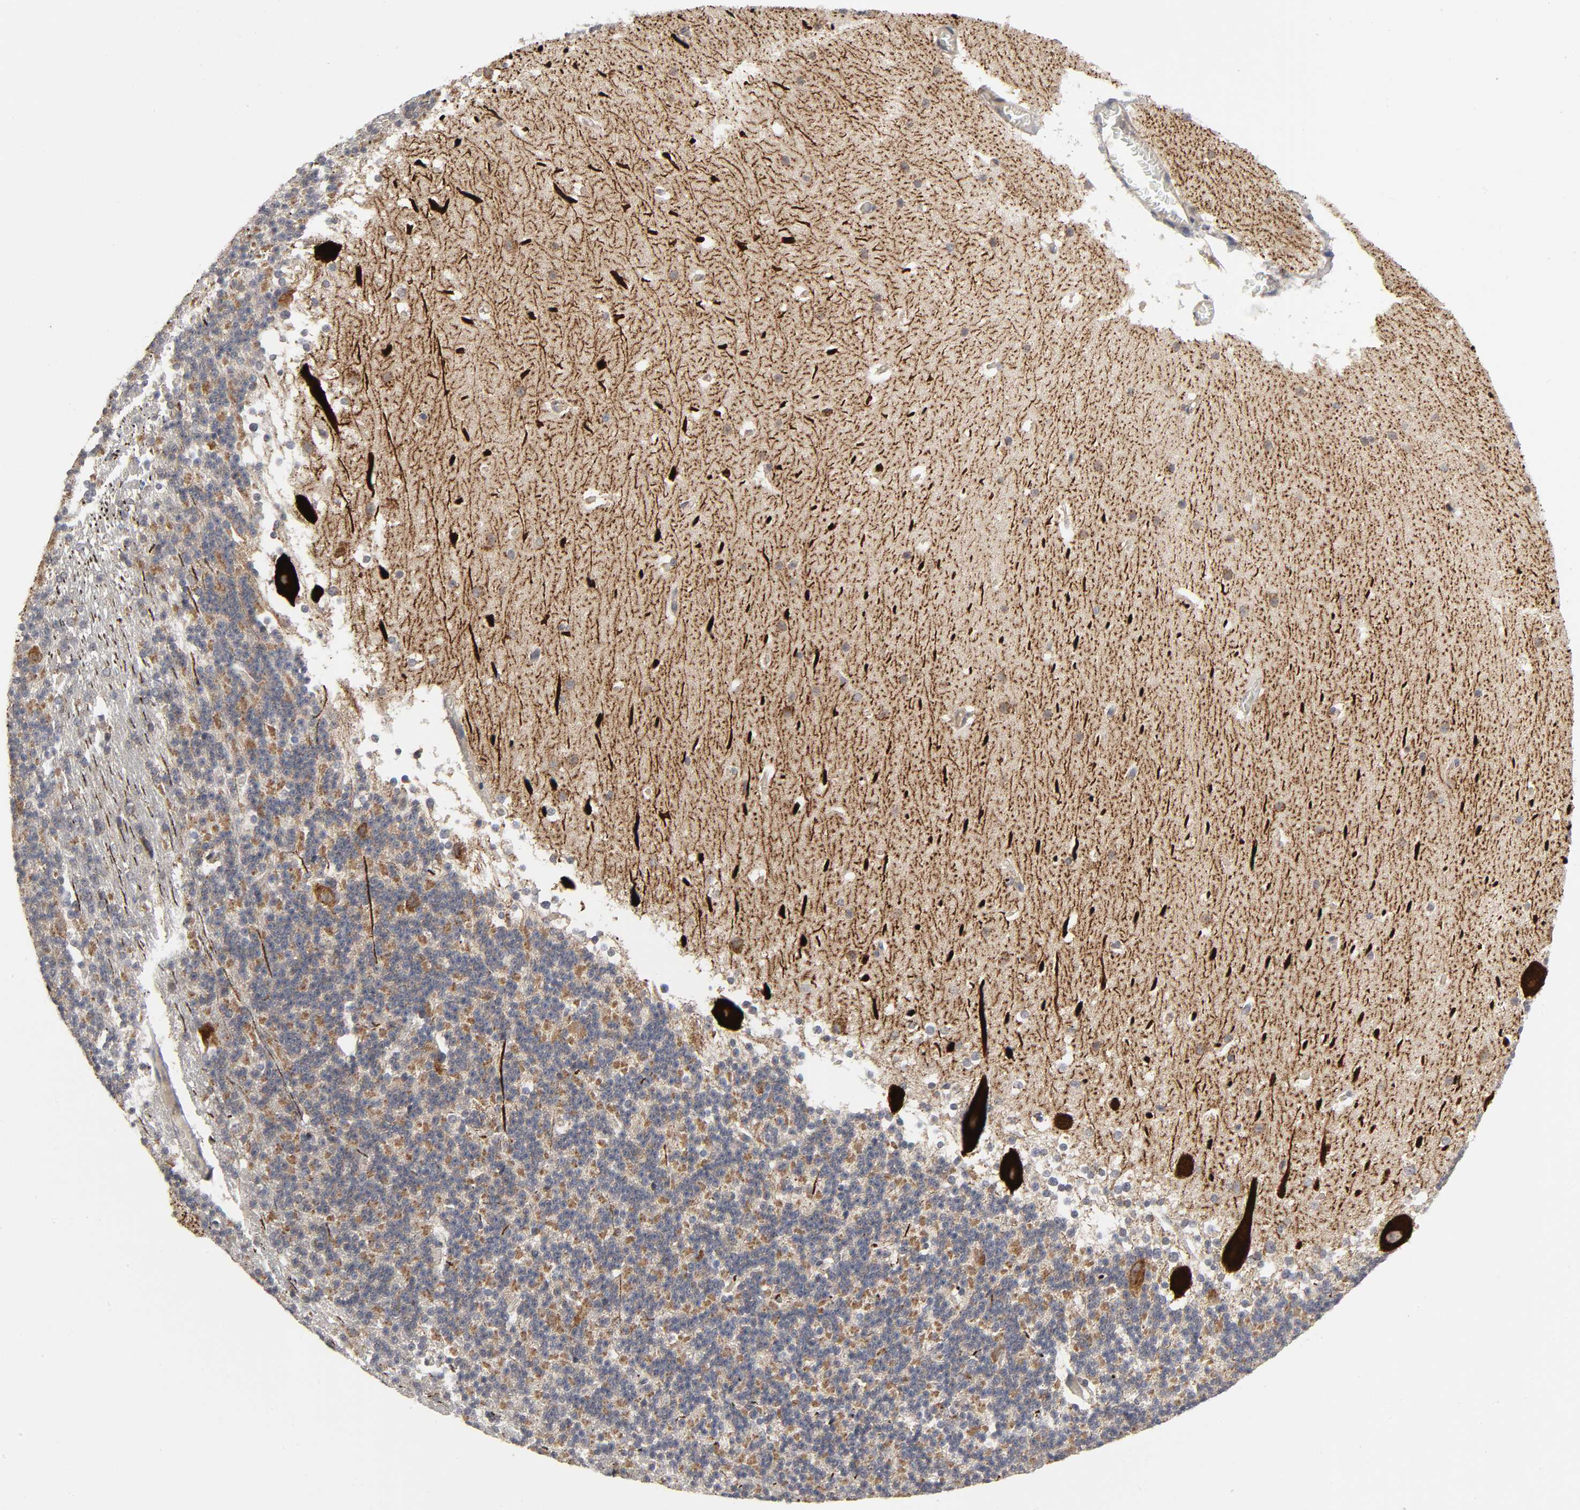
{"staining": {"intensity": "moderate", "quantity": "<25%", "location": "cytoplasmic/membranous"}, "tissue": "cerebellum", "cell_type": "Cells in granular layer", "image_type": "normal", "snomed": [{"axis": "morphology", "description": "Normal tissue, NOS"}, {"axis": "topography", "description": "Cerebellum"}], "caption": "About <25% of cells in granular layer in normal human cerebellum demonstrate moderate cytoplasmic/membranous protein staining as visualized by brown immunohistochemical staining.", "gene": "SLC30A9", "patient": {"sex": "female", "age": 19}}